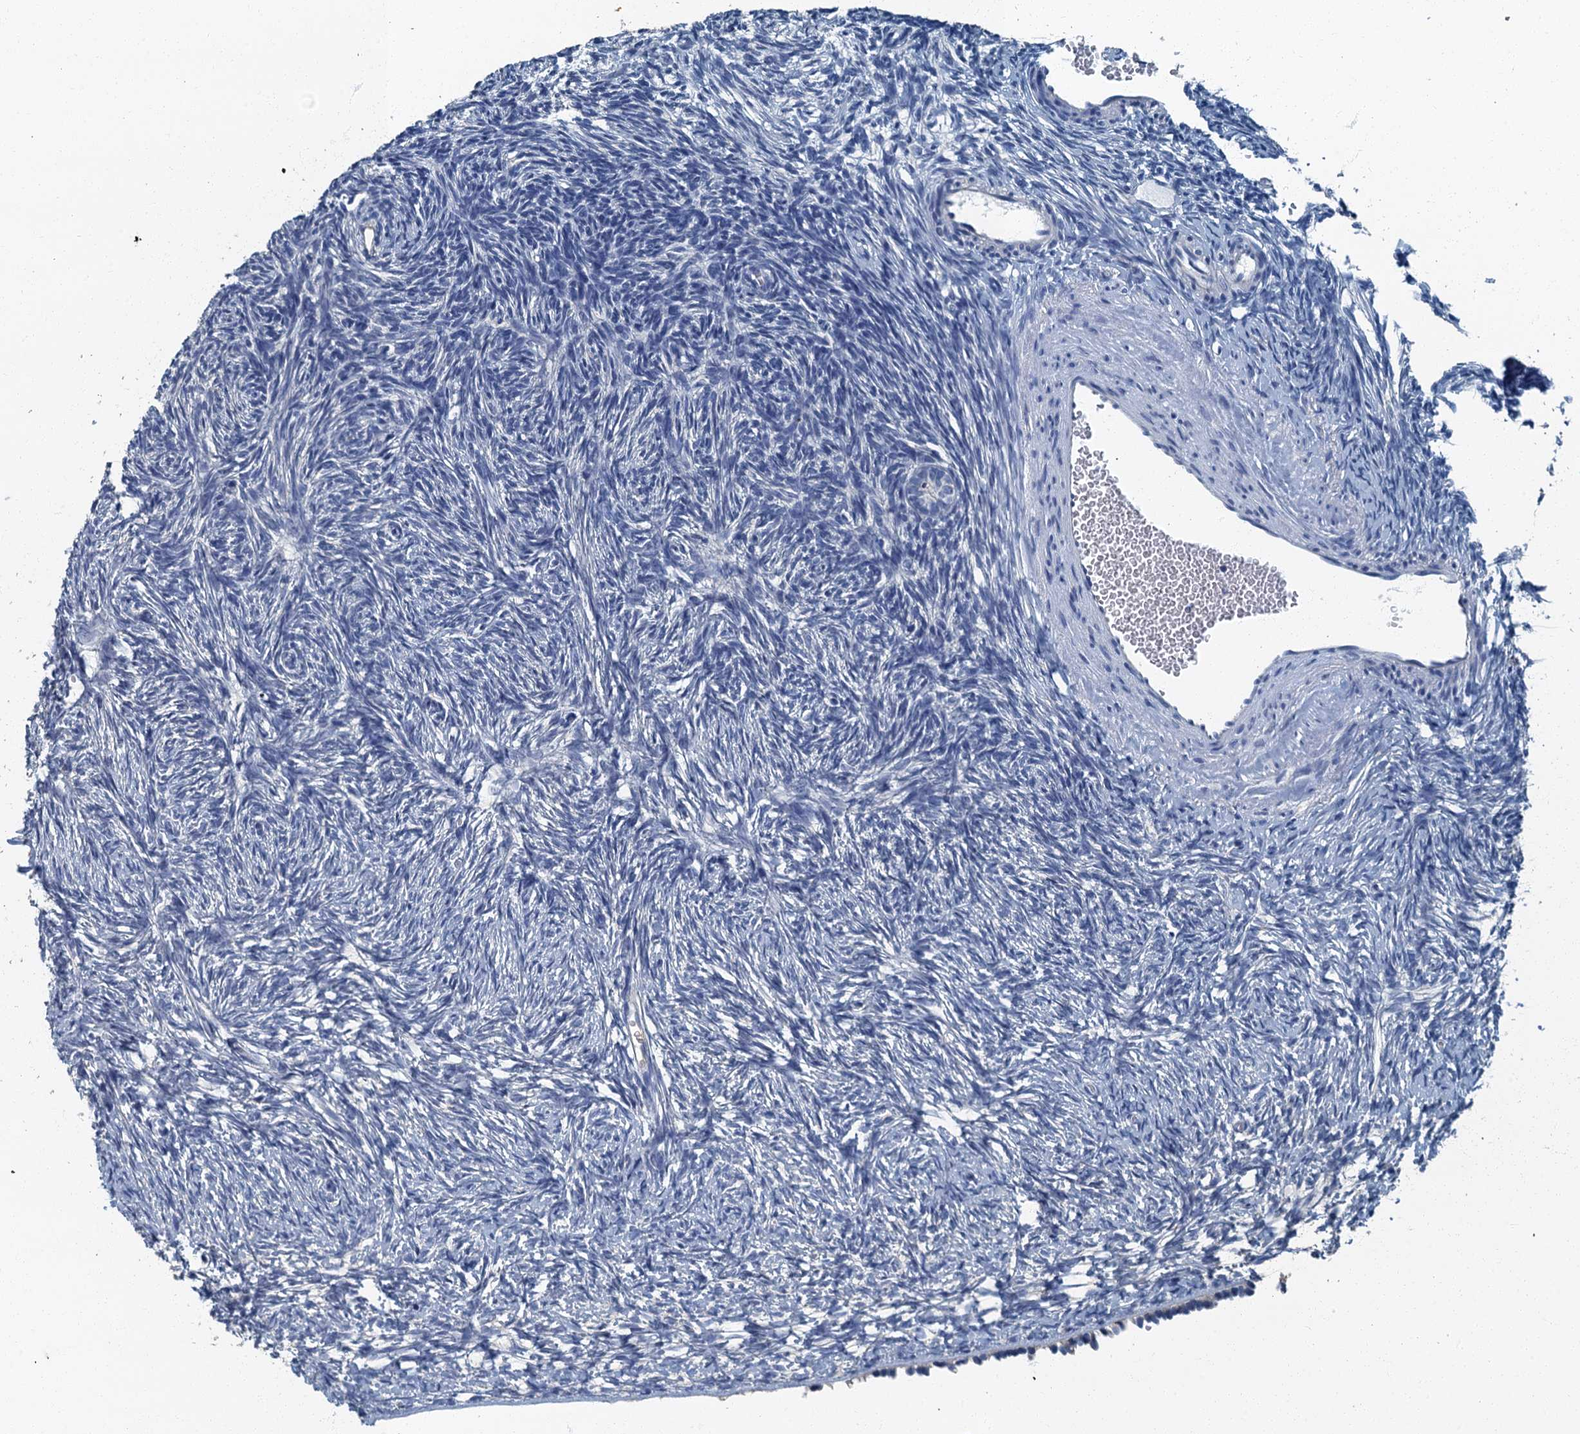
{"staining": {"intensity": "negative", "quantity": "none", "location": "none"}, "tissue": "ovary", "cell_type": "Follicle cells", "image_type": "normal", "snomed": [{"axis": "morphology", "description": "Normal tissue, NOS"}, {"axis": "topography", "description": "Ovary"}], "caption": "Immunohistochemistry (IHC) of benign ovary displays no expression in follicle cells. (Stains: DAB (3,3'-diaminobenzidine) immunohistochemistry (IHC) with hematoxylin counter stain, Microscopy: brightfield microscopy at high magnification).", "gene": "GADL1", "patient": {"sex": "female", "age": 34}}